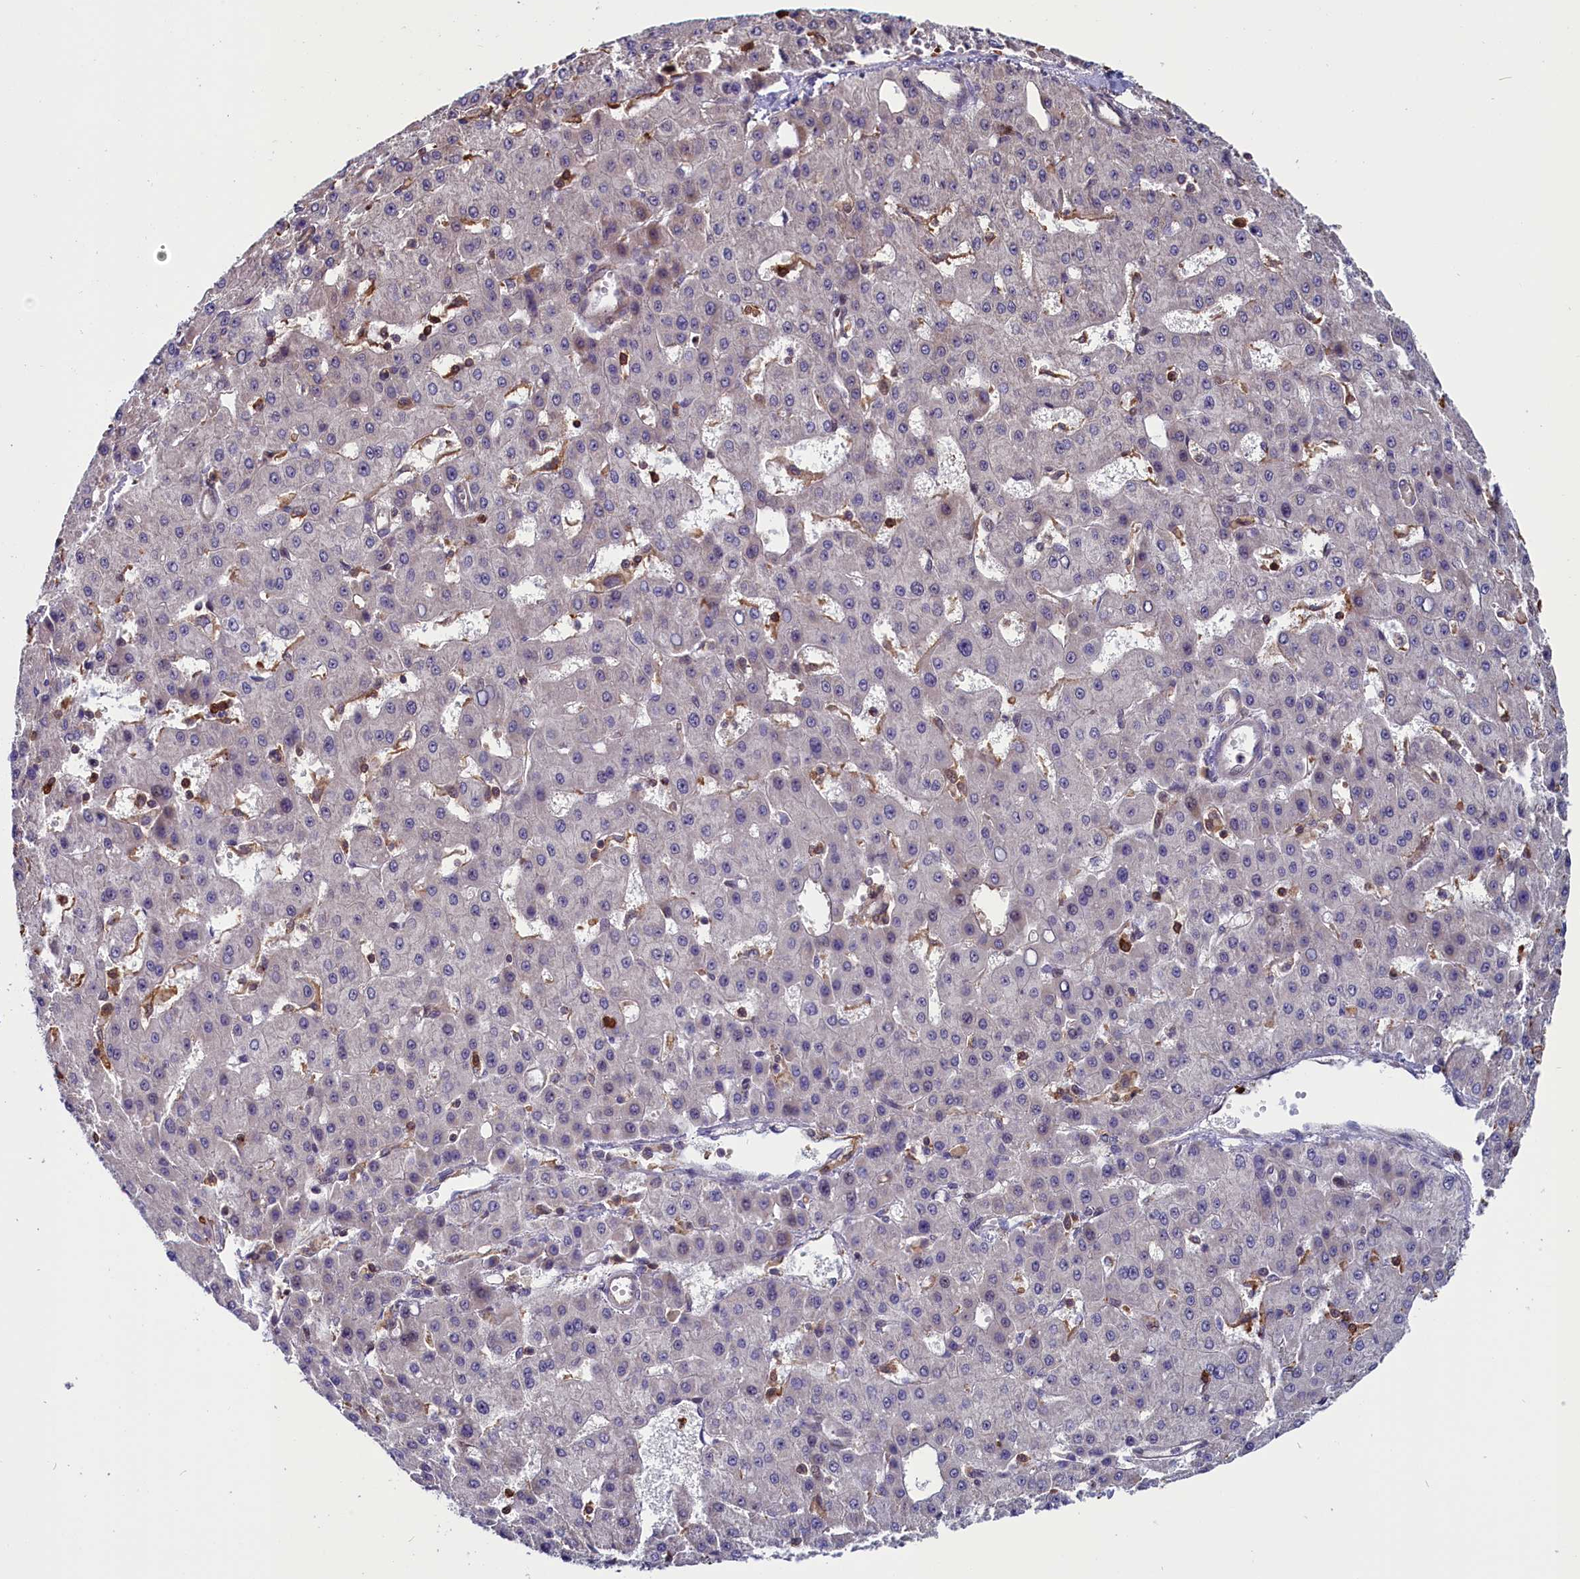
{"staining": {"intensity": "negative", "quantity": "none", "location": "none"}, "tissue": "liver cancer", "cell_type": "Tumor cells", "image_type": "cancer", "snomed": [{"axis": "morphology", "description": "Carcinoma, Hepatocellular, NOS"}, {"axis": "topography", "description": "Liver"}], "caption": "IHC histopathology image of neoplastic tissue: liver cancer (hepatocellular carcinoma) stained with DAB (3,3'-diaminobenzidine) shows no significant protein expression in tumor cells. The staining was performed using DAB to visualize the protein expression in brown, while the nuclei were stained in blue with hematoxylin (Magnification: 20x).", "gene": "CIAPIN1", "patient": {"sex": "male", "age": 47}}